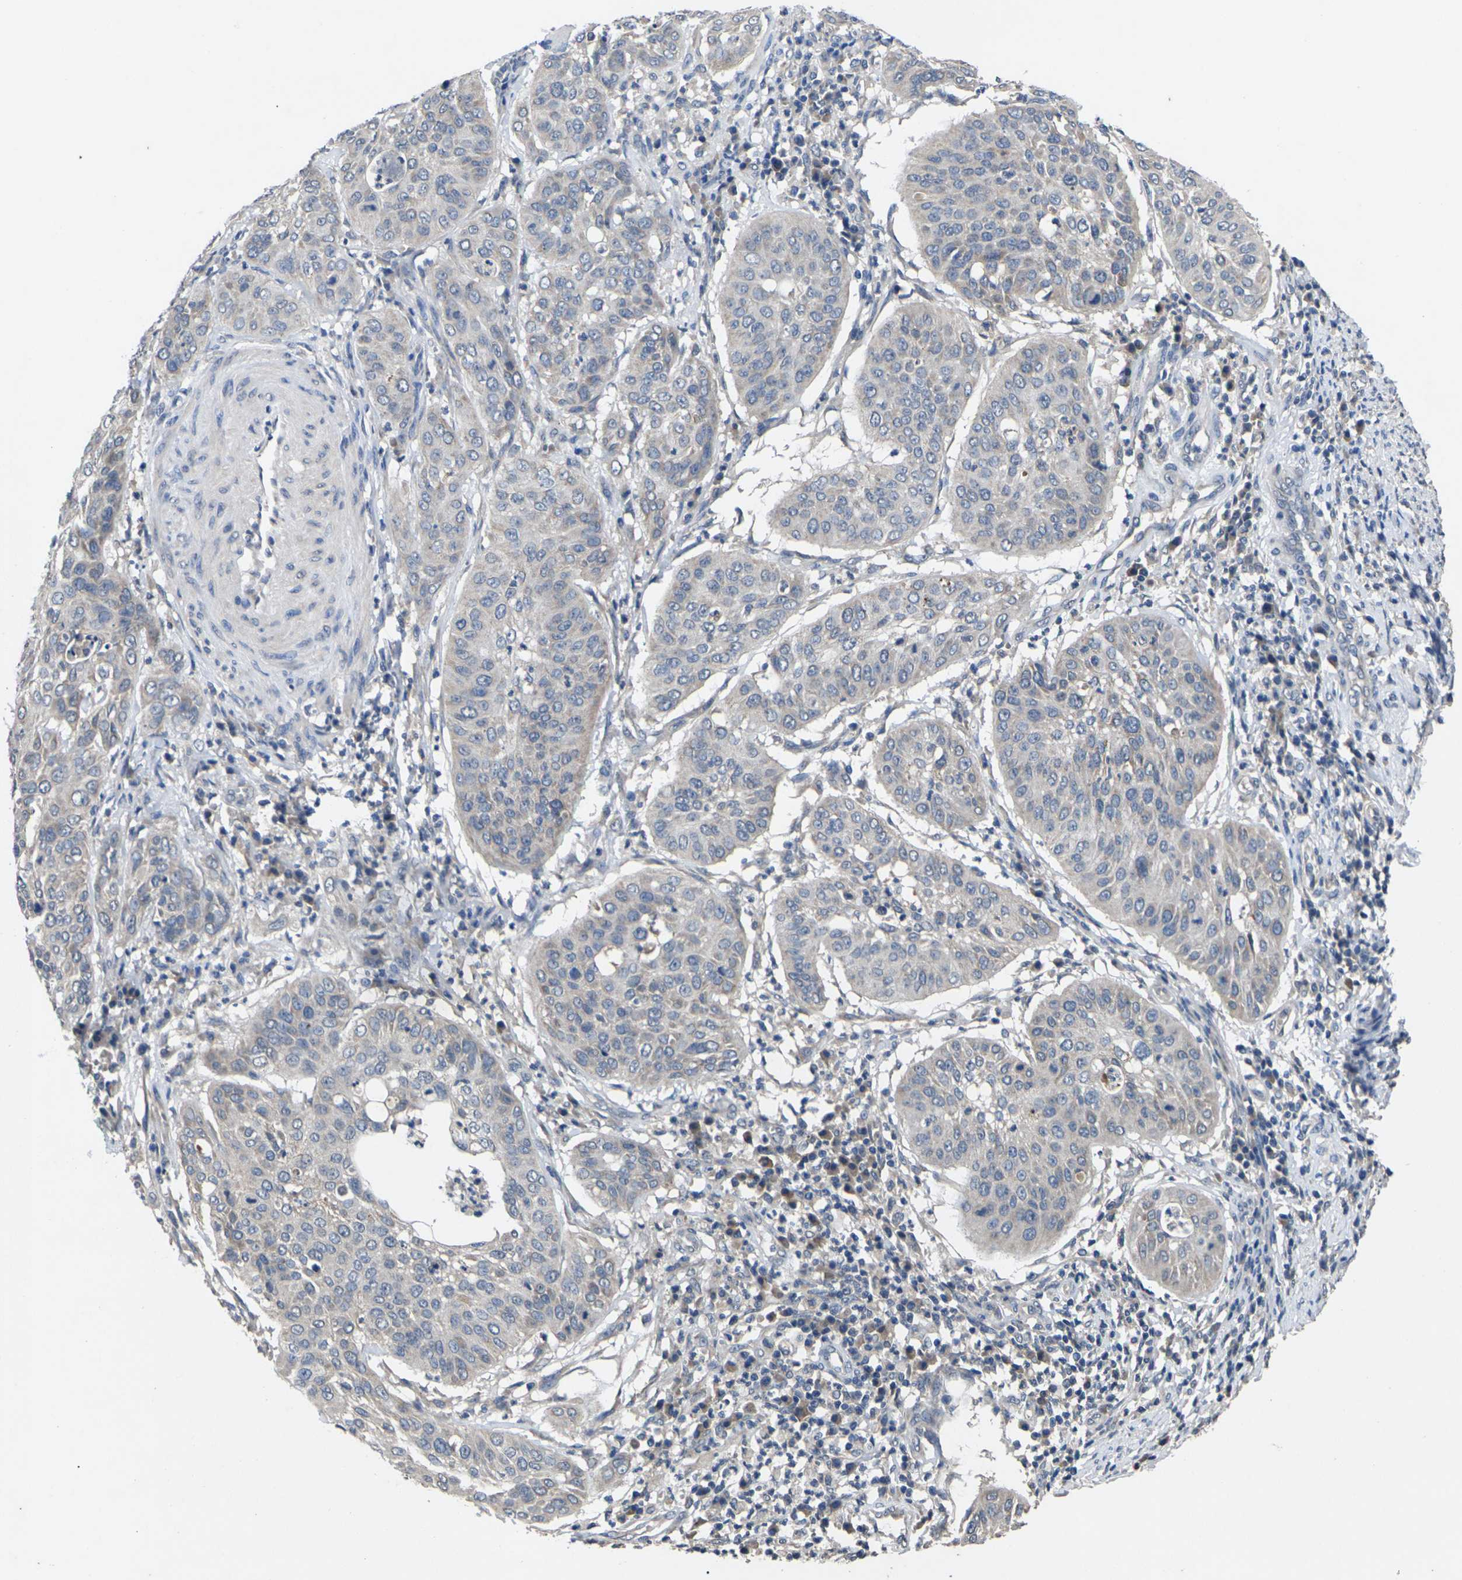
{"staining": {"intensity": "negative", "quantity": "none", "location": "none"}, "tissue": "cervical cancer", "cell_type": "Tumor cells", "image_type": "cancer", "snomed": [{"axis": "morphology", "description": "Normal tissue, NOS"}, {"axis": "morphology", "description": "Squamous cell carcinoma, NOS"}, {"axis": "topography", "description": "Cervix"}], "caption": "IHC of human cervical cancer (squamous cell carcinoma) shows no positivity in tumor cells. (Brightfield microscopy of DAB IHC at high magnification).", "gene": "SLC2A2", "patient": {"sex": "female", "age": 39}}